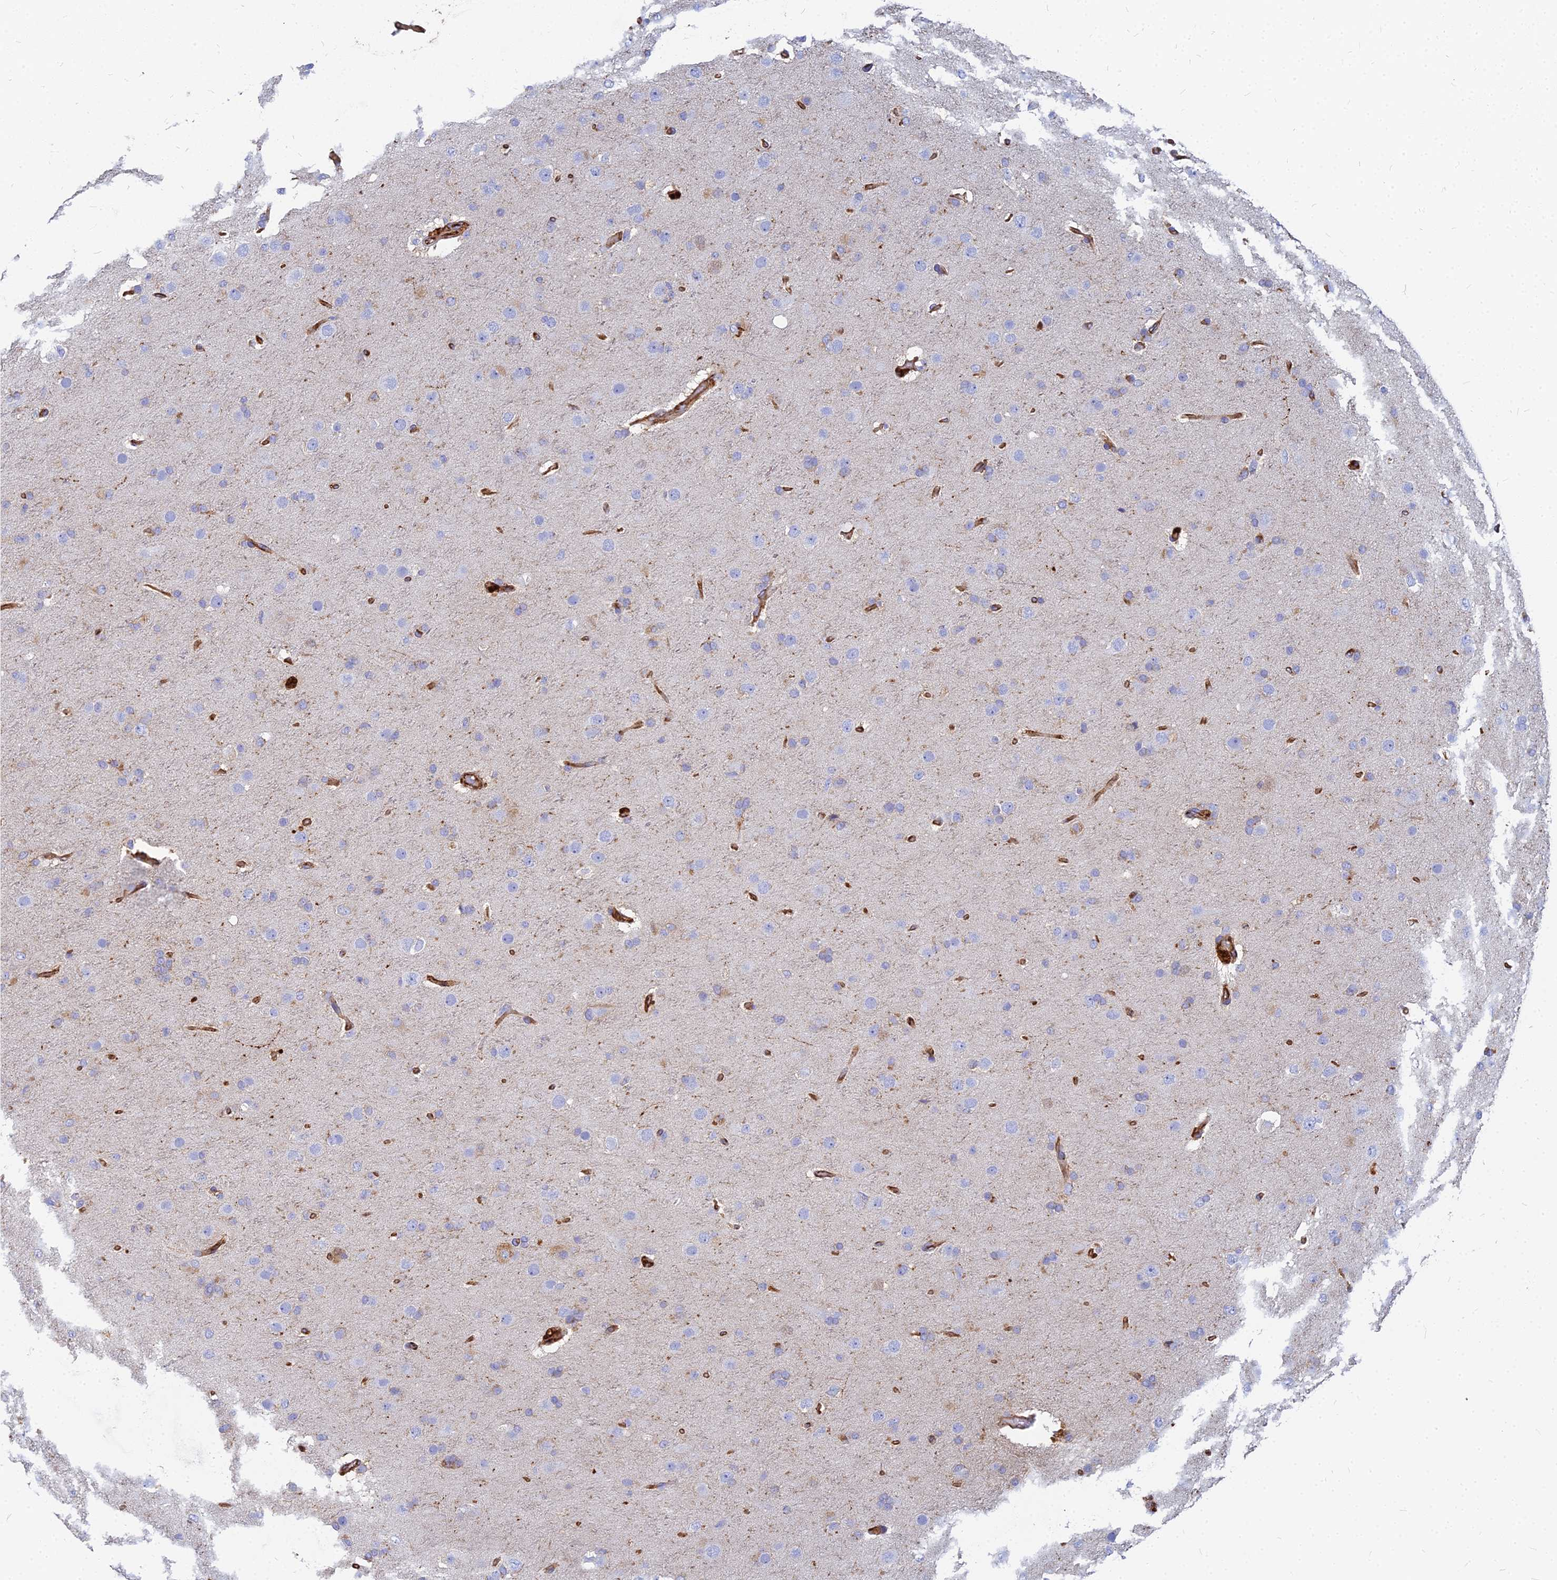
{"staining": {"intensity": "negative", "quantity": "none", "location": "none"}, "tissue": "glioma", "cell_type": "Tumor cells", "image_type": "cancer", "snomed": [{"axis": "morphology", "description": "Glioma, malignant, Low grade"}, {"axis": "topography", "description": "Brain"}], "caption": "A high-resolution image shows immunohistochemistry staining of glioma, which displays no significant staining in tumor cells.", "gene": "VAT1", "patient": {"sex": "male", "age": 65}}